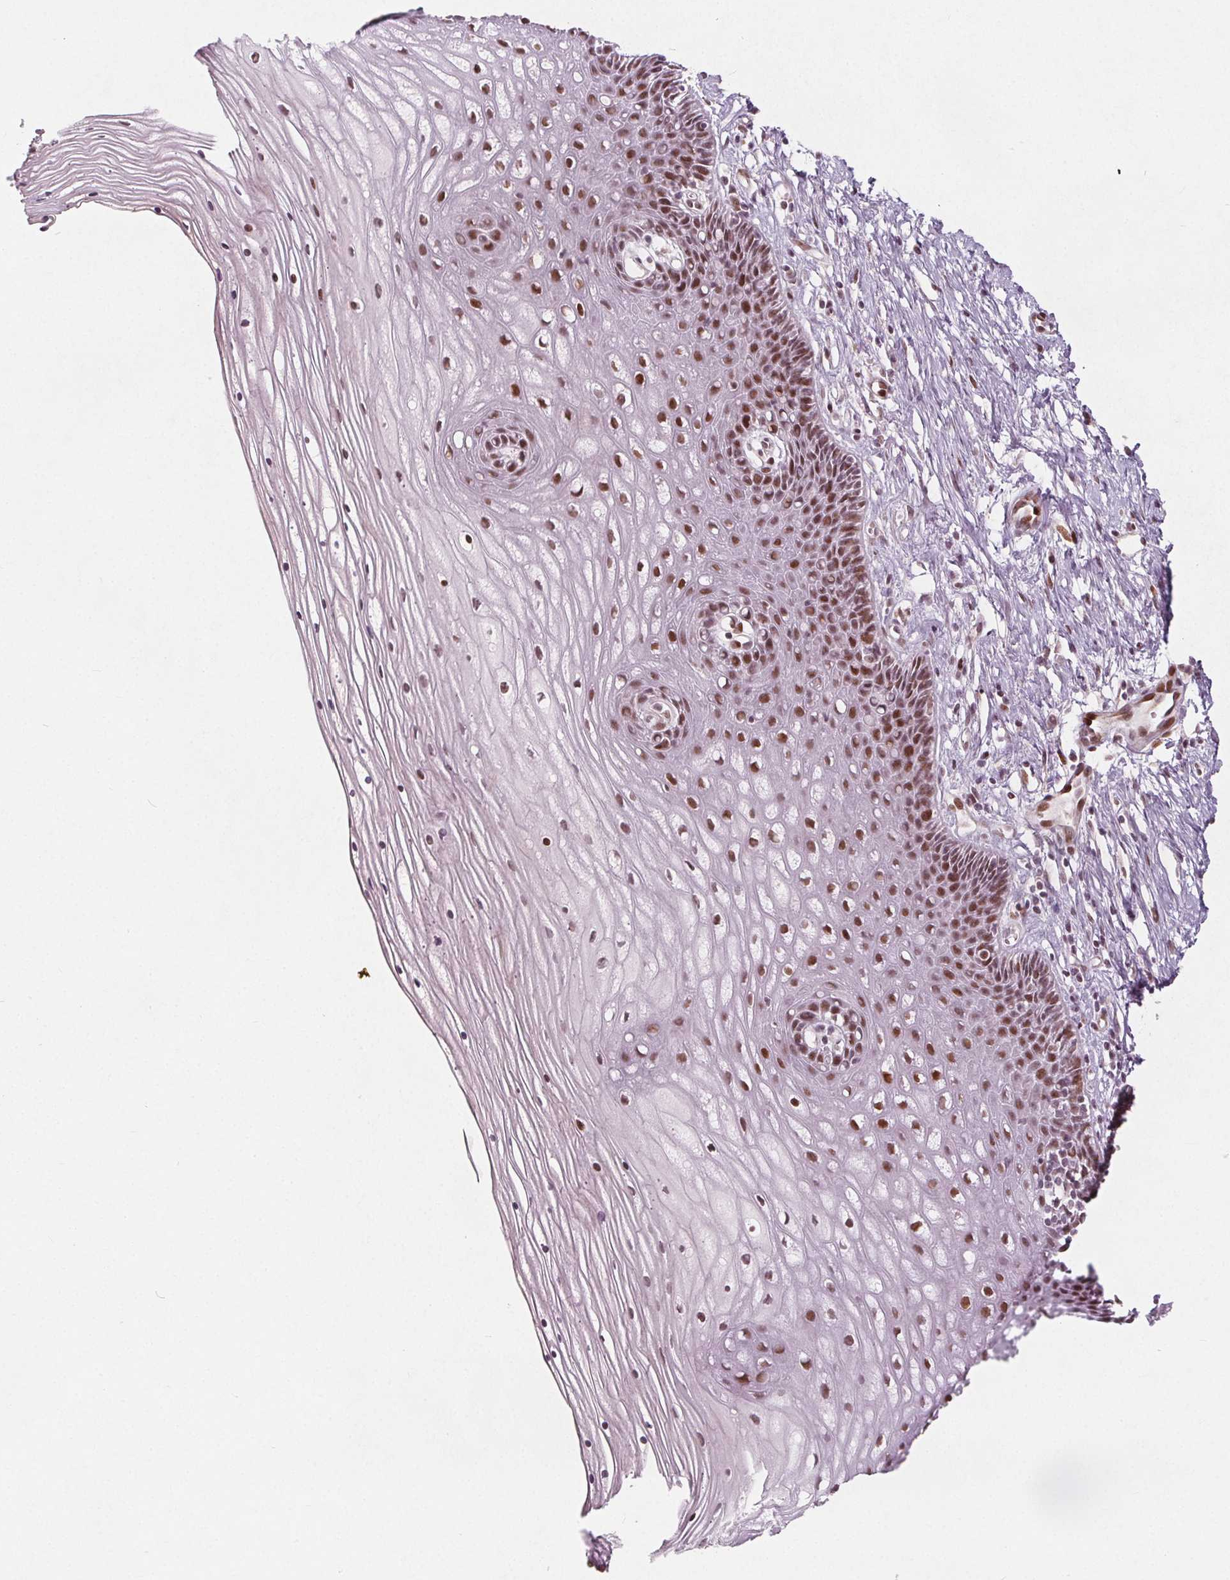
{"staining": {"intensity": "moderate", "quantity": ">75%", "location": "nuclear"}, "tissue": "cervix", "cell_type": "Glandular cells", "image_type": "normal", "snomed": [{"axis": "morphology", "description": "Normal tissue, NOS"}, {"axis": "topography", "description": "Cervix"}], "caption": "IHC of normal cervix exhibits medium levels of moderate nuclear positivity in approximately >75% of glandular cells.", "gene": "TAF6L", "patient": {"sex": "female", "age": 35}}